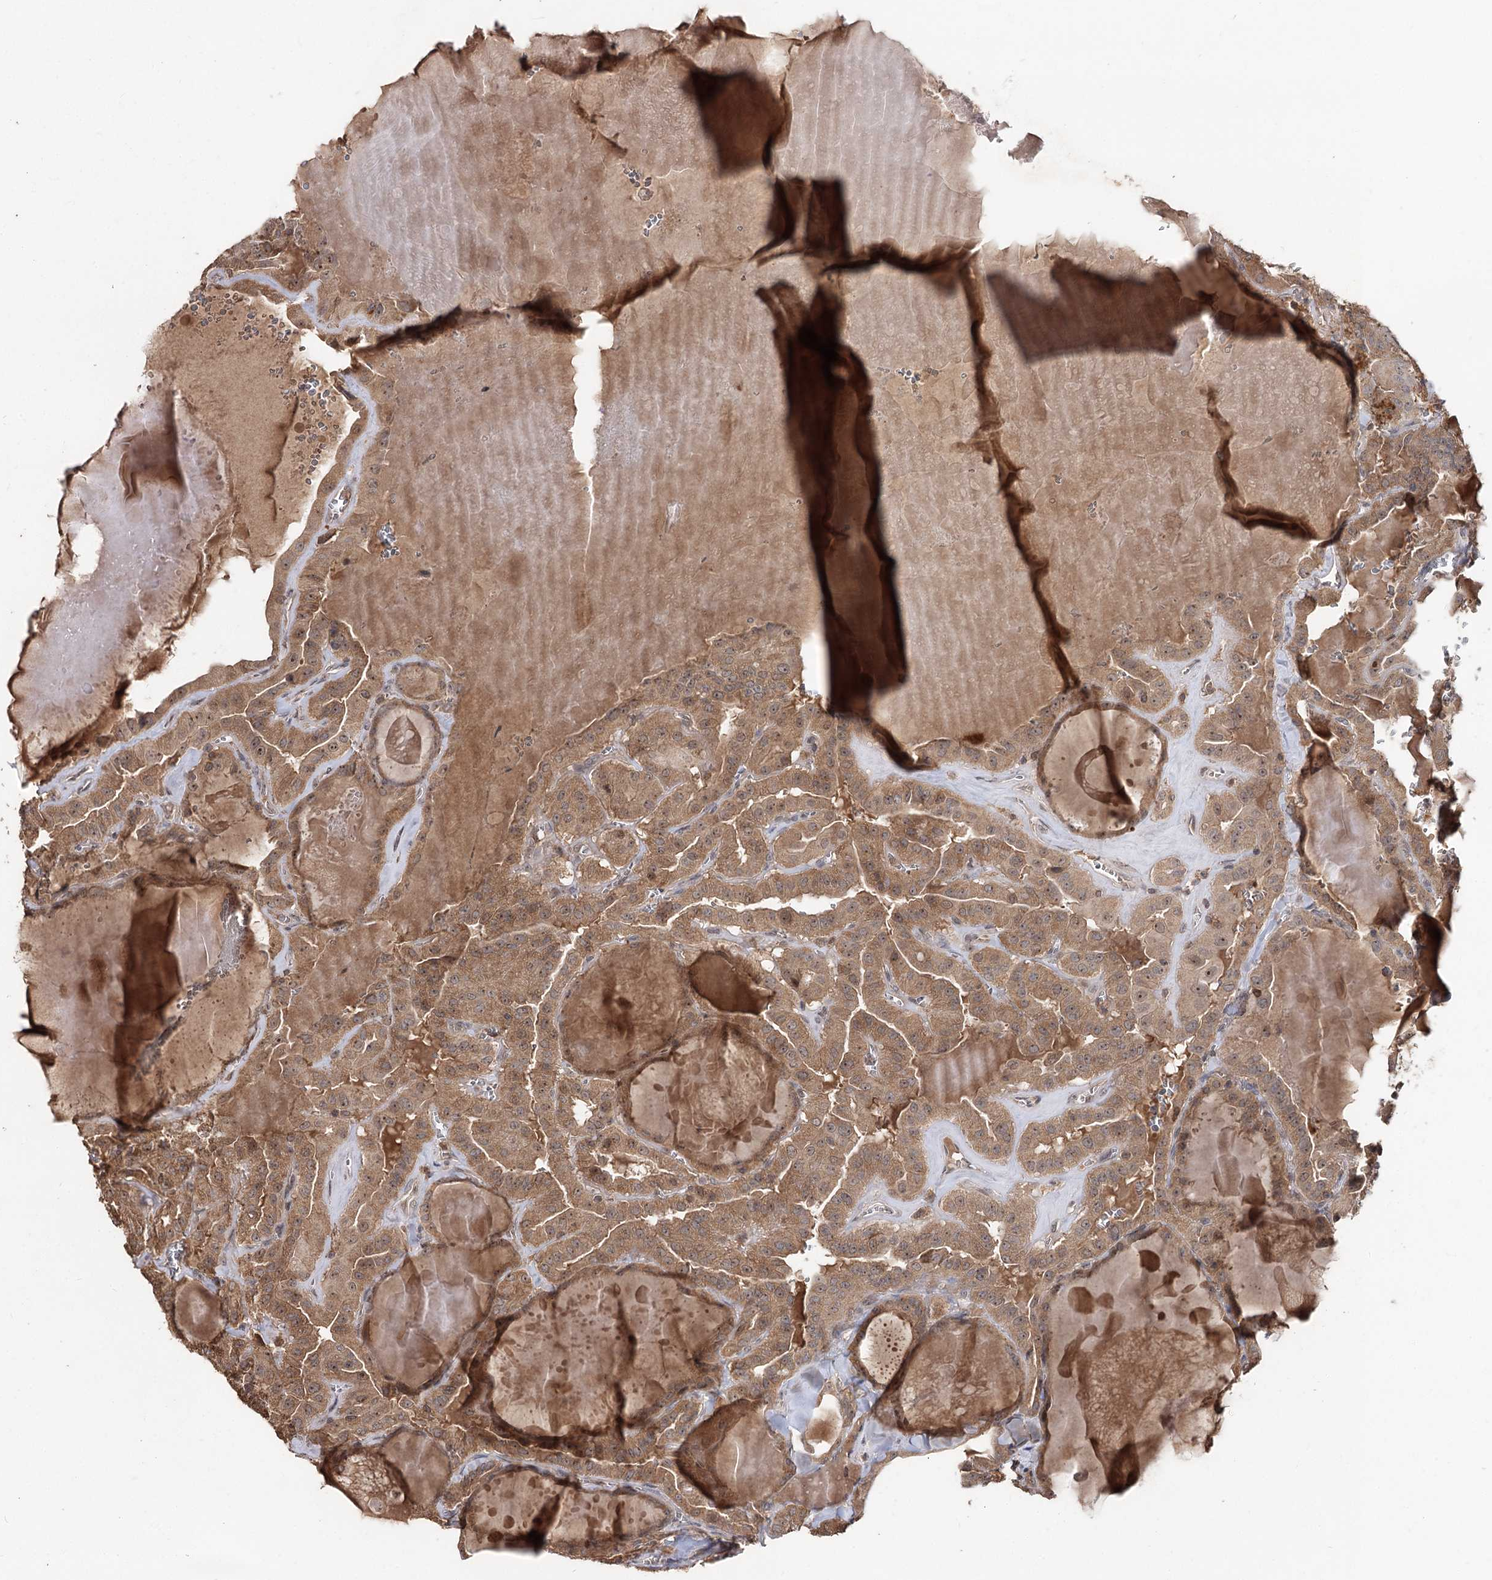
{"staining": {"intensity": "moderate", "quantity": ">75%", "location": "cytoplasmic/membranous"}, "tissue": "thyroid cancer", "cell_type": "Tumor cells", "image_type": "cancer", "snomed": [{"axis": "morphology", "description": "Papillary adenocarcinoma, NOS"}, {"axis": "topography", "description": "Thyroid gland"}], "caption": "Thyroid cancer (papillary adenocarcinoma) tissue displays moderate cytoplasmic/membranous staining in about >75% of tumor cells", "gene": "FAM53B", "patient": {"sex": "male", "age": 52}}